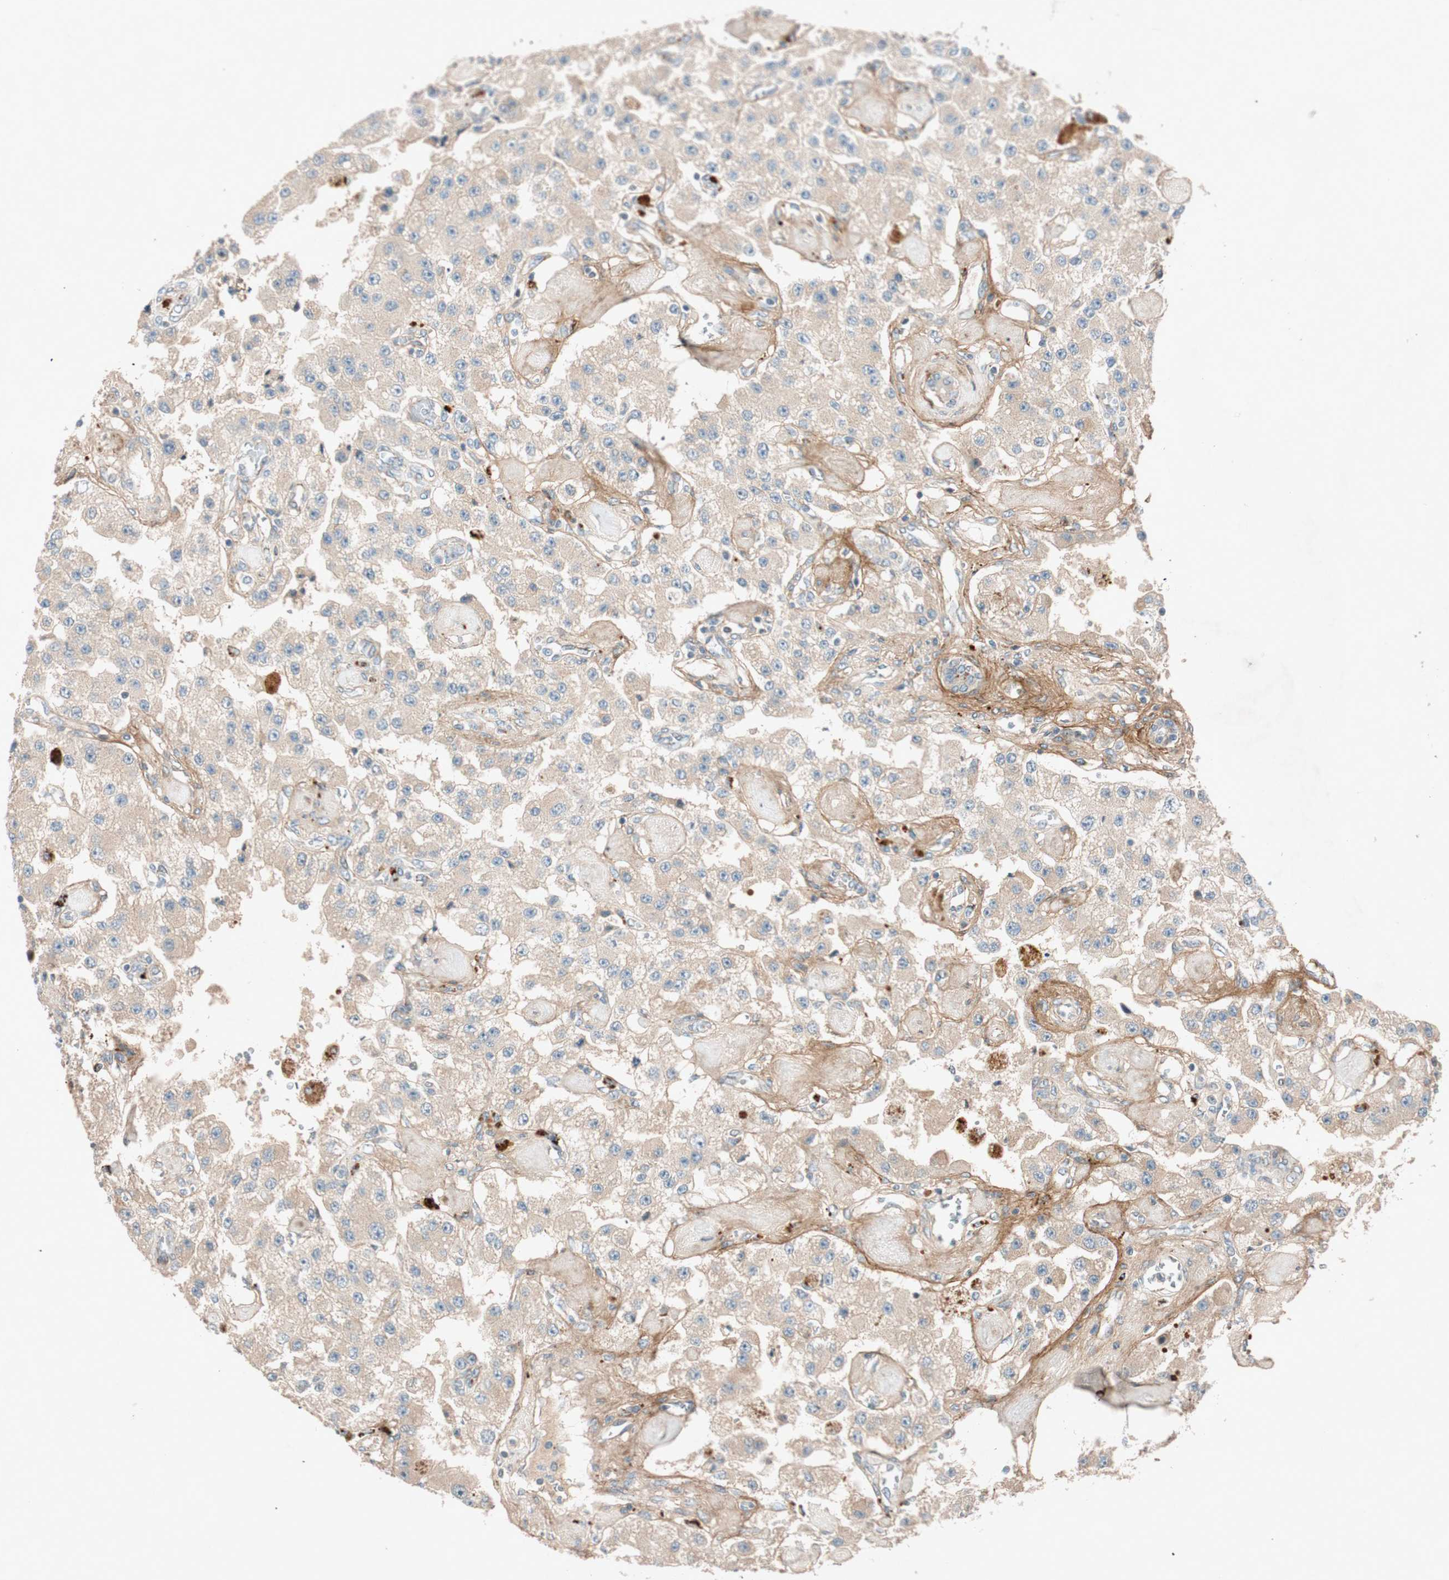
{"staining": {"intensity": "moderate", "quantity": "<25%", "location": "cytoplasmic/membranous"}, "tissue": "carcinoid", "cell_type": "Tumor cells", "image_type": "cancer", "snomed": [{"axis": "morphology", "description": "Carcinoid, malignant, NOS"}, {"axis": "topography", "description": "Pancreas"}], "caption": "The photomicrograph shows a brown stain indicating the presence of a protein in the cytoplasmic/membranous of tumor cells in malignant carcinoid. (Brightfield microscopy of DAB IHC at high magnification).", "gene": "EPHA6", "patient": {"sex": "male", "age": 41}}